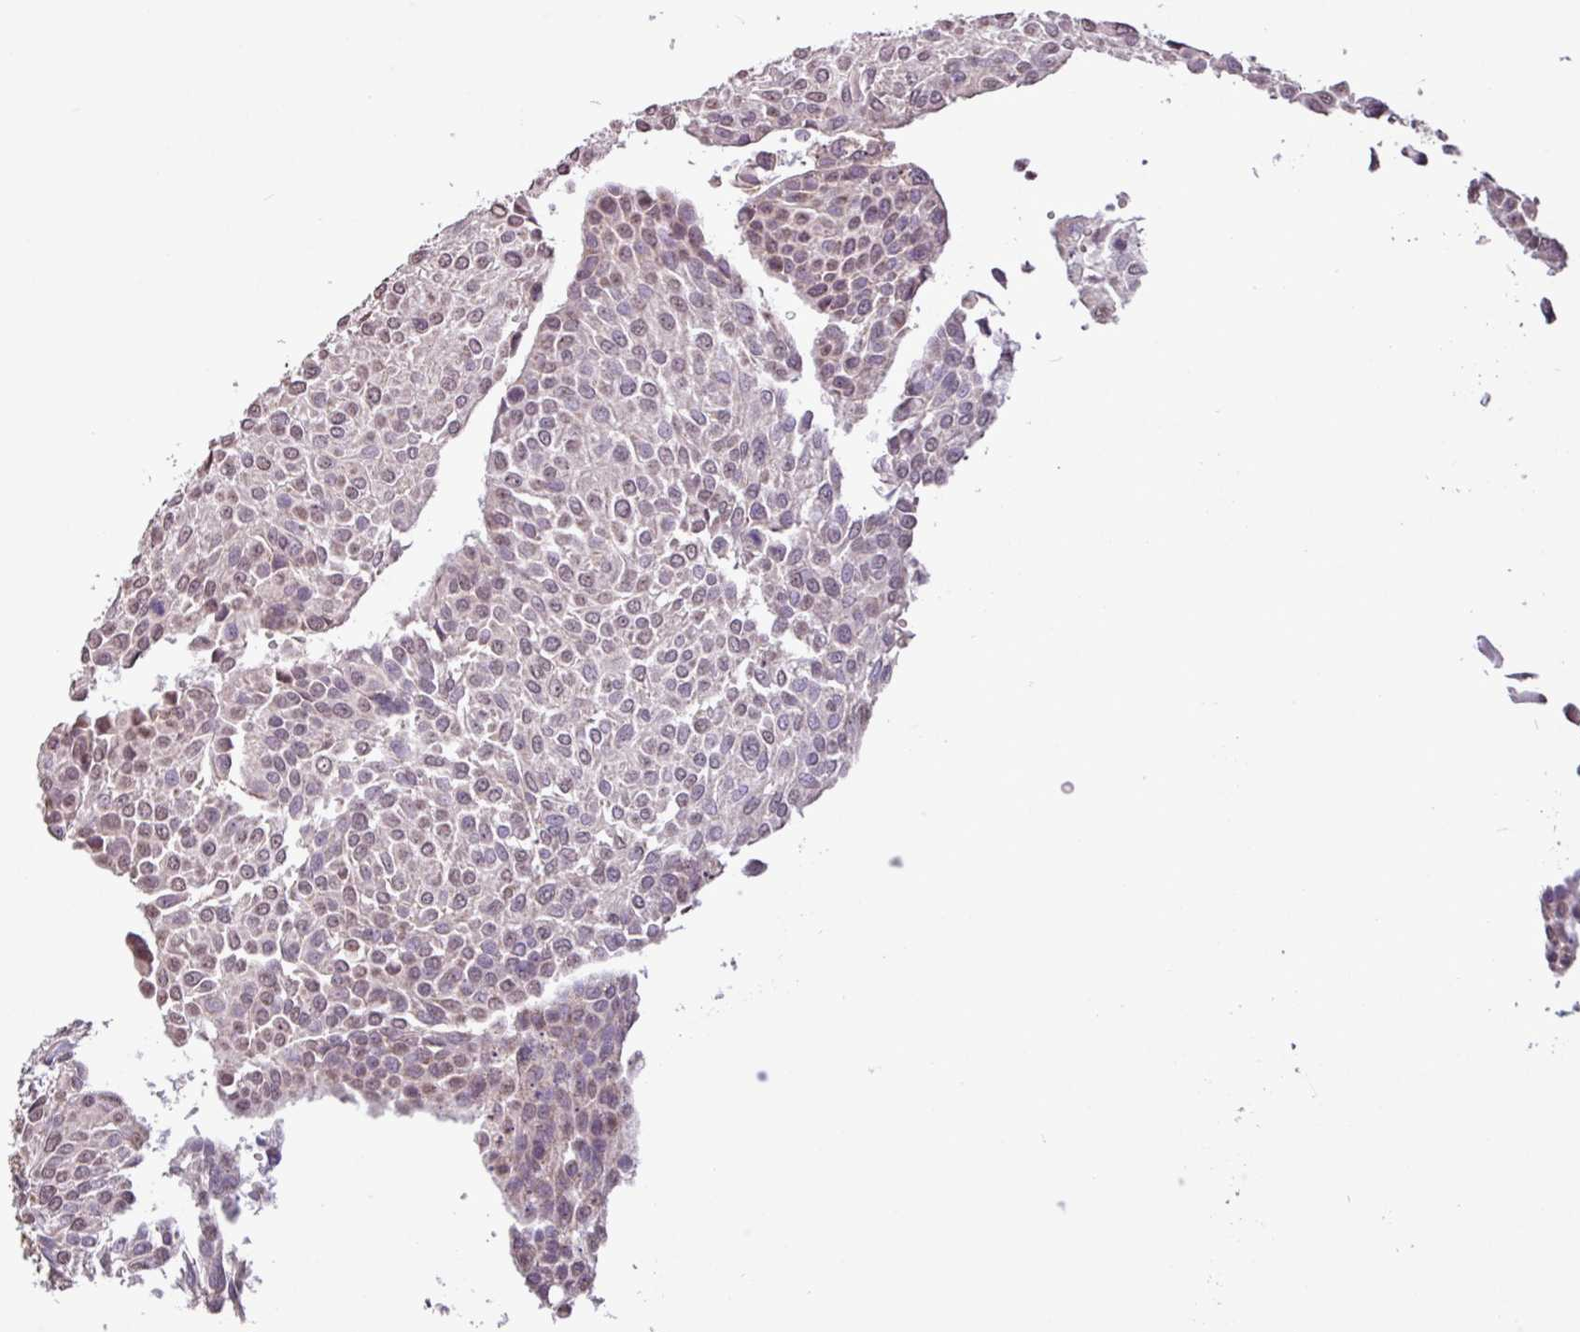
{"staining": {"intensity": "weak", "quantity": "25%-75%", "location": "nuclear"}, "tissue": "urothelial cancer", "cell_type": "Tumor cells", "image_type": "cancer", "snomed": [{"axis": "morphology", "description": "Urothelial carcinoma, NOS"}, {"axis": "topography", "description": "Urinary bladder"}], "caption": "High-power microscopy captured an IHC histopathology image of urothelial cancer, revealing weak nuclear staining in about 25%-75% of tumor cells.", "gene": "L3MBTL3", "patient": {"sex": "male", "age": 55}}